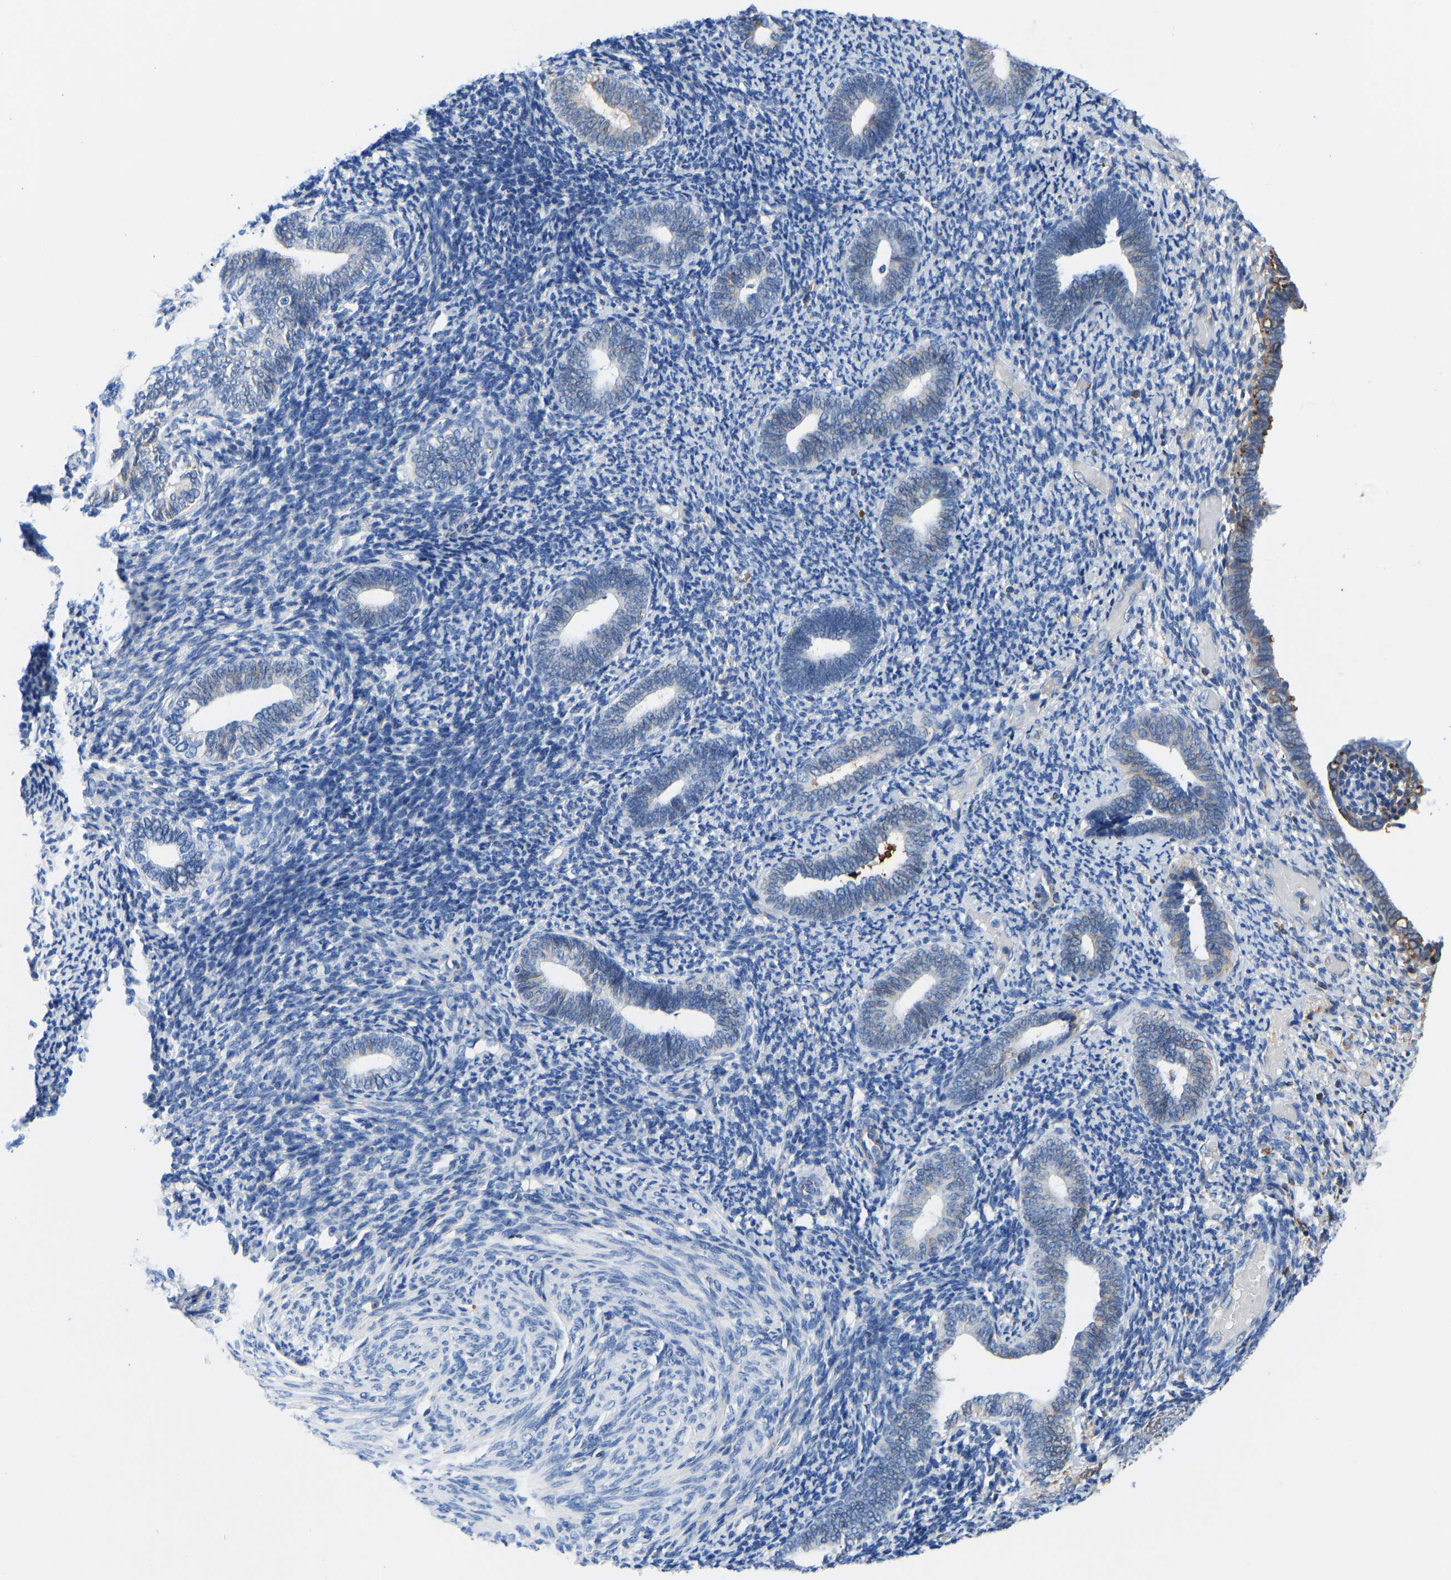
{"staining": {"intensity": "negative", "quantity": "none", "location": "none"}, "tissue": "endometrium", "cell_type": "Cells in endometrial stroma", "image_type": "normal", "snomed": [{"axis": "morphology", "description": "Normal tissue, NOS"}, {"axis": "topography", "description": "Endometrium"}], "caption": "This is a photomicrograph of immunohistochemistry (IHC) staining of unremarkable endometrium, which shows no staining in cells in endometrial stroma.", "gene": "HSPG2", "patient": {"sex": "female", "age": 66}}